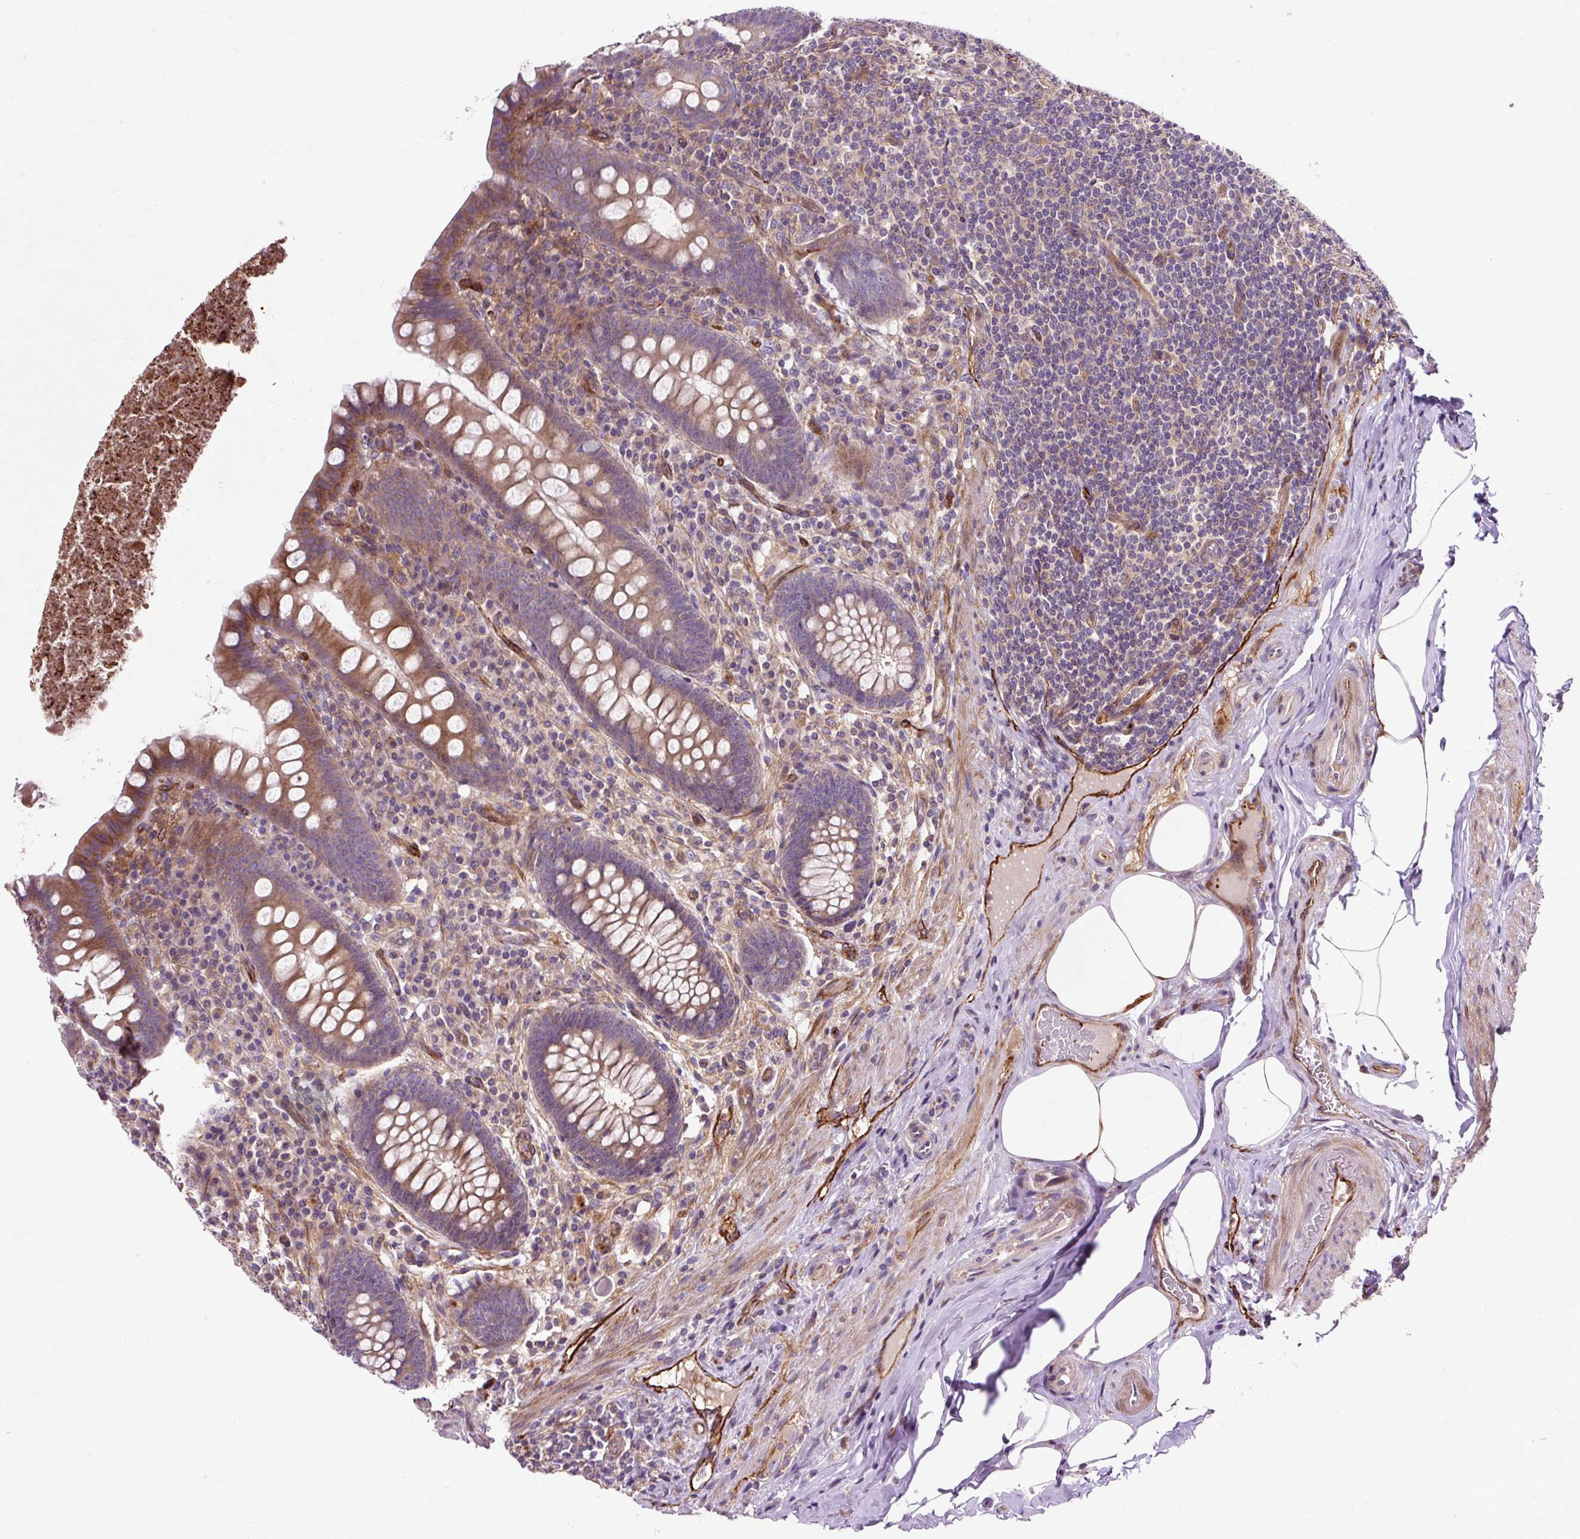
{"staining": {"intensity": "moderate", "quantity": "25%-75%", "location": "cytoplasmic/membranous"}, "tissue": "appendix", "cell_type": "Glandular cells", "image_type": "normal", "snomed": [{"axis": "morphology", "description": "Normal tissue, NOS"}, {"axis": "topography", "description": "Appendix"}], "caption": "Protein staining of normal appendix shows moderate cytoplasmic/membranous staining in about 25%-75% of glandular cells. (brown staining indicates protein expression, while blue staining denotes nuclei).", "gene": "PCDHGB3", "patient": {"sex": "male", "age": 71}}